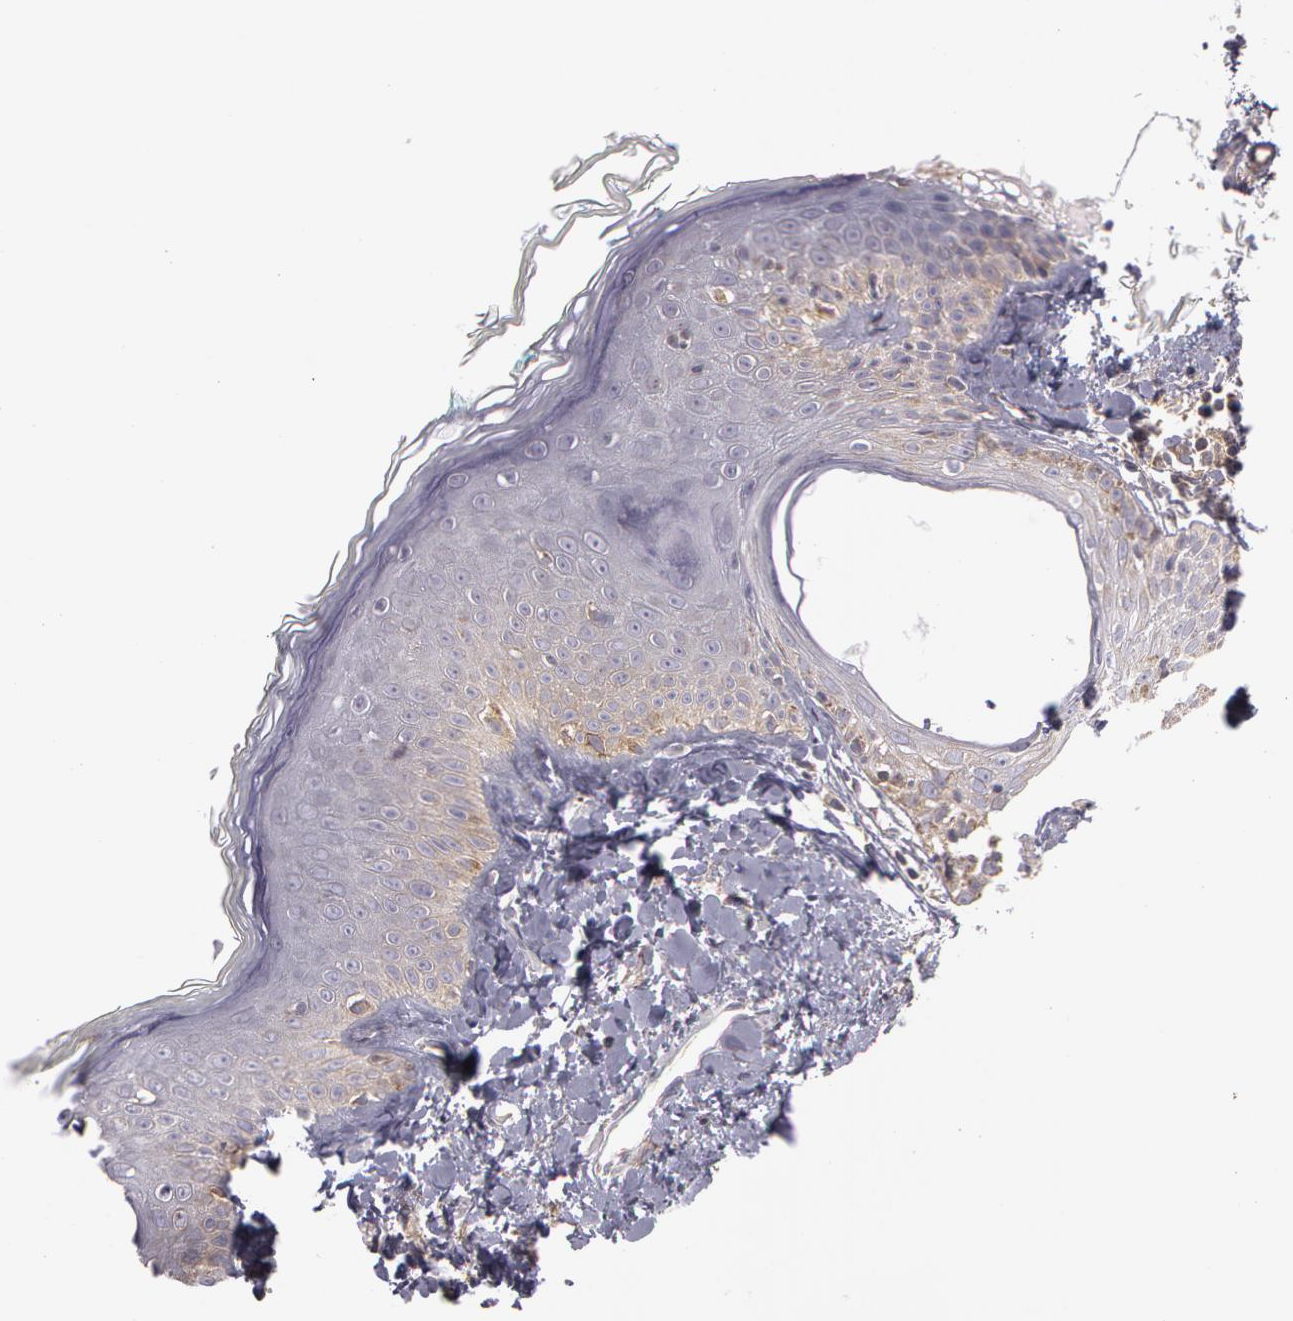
{"staining": {"intensity": "negative", "quantity": "none", "location": "none"}, "tissue": "skin", "cell_type": "Fibroblasts", "image_type": "normal", "snomed": [{"axis": "morphology", "description": "Normal tissue, NOS"}, {"axis": "topography", "description": "Skin"}], "caption": "DAB (3,3'-diaminobenzidine) immunohistochemical staining of benign skin shows no significant staining in fibroblasts. The staining is performed using DAB brown chromogen with nuclei counter-stained in using hematoxylin.", "gene": "NEK9", "patient": {"sex": "male", "age": 86}}